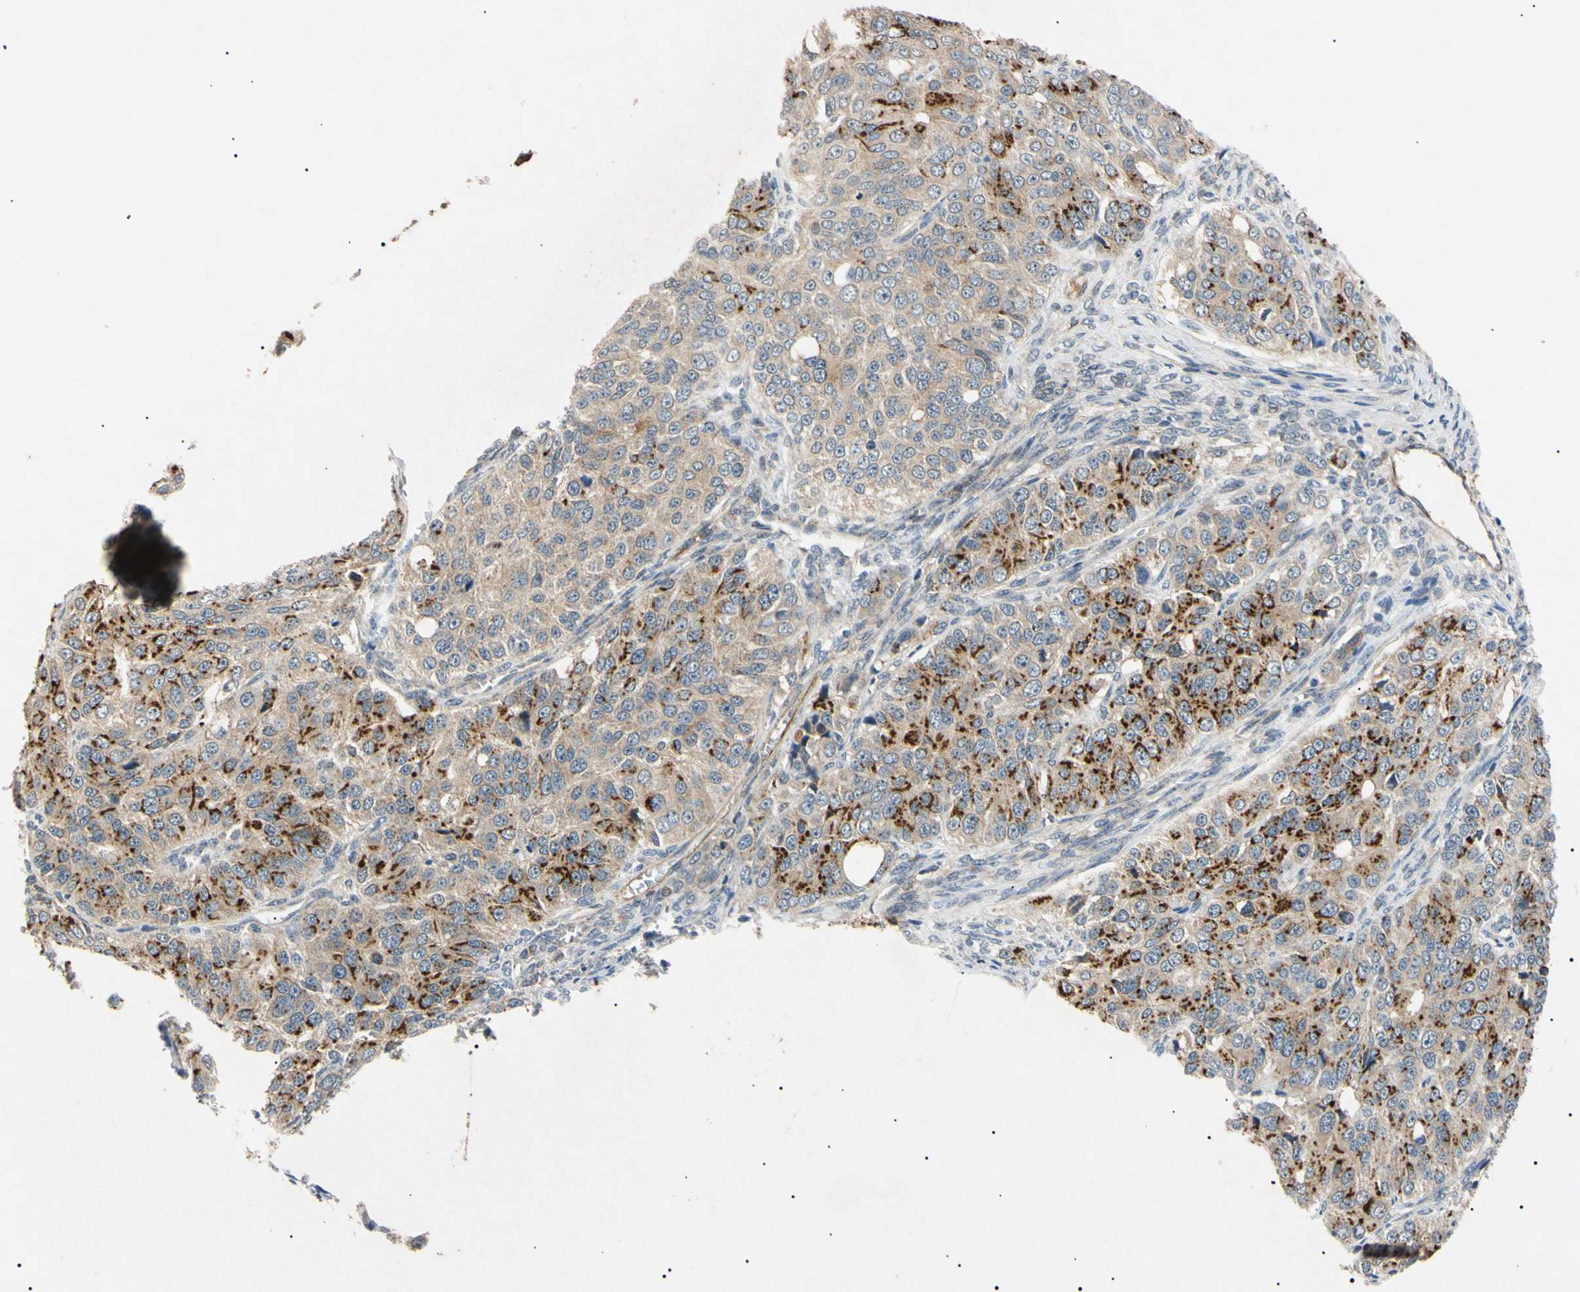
{"staining": {"intensity": "strong", "quantity": ">75%", "location": "cytoplasmic/membranous"}, "tissue": "ovarian cancer", "cell_type": "Tumor cells", "image_type": "cancer", "snomed": [{"axis": "morphology", "description": "Carcinoma, endometroid"}, {"axis": "topography", "description": "Ovary"}], "caption": "IHC image of neoplastic tissue: ovarian cancer (endometroid carcinoma) stained using immunohistochemistry (IHC) demonstrates high levels of strong protein expression localized specifically in the cytoplasmic/membranous of tumor cells, appearing as a cytoplasmic/membranous brown color.", "gene": "TUBB4A", "patient": {"sex": "female", "age": 51}}